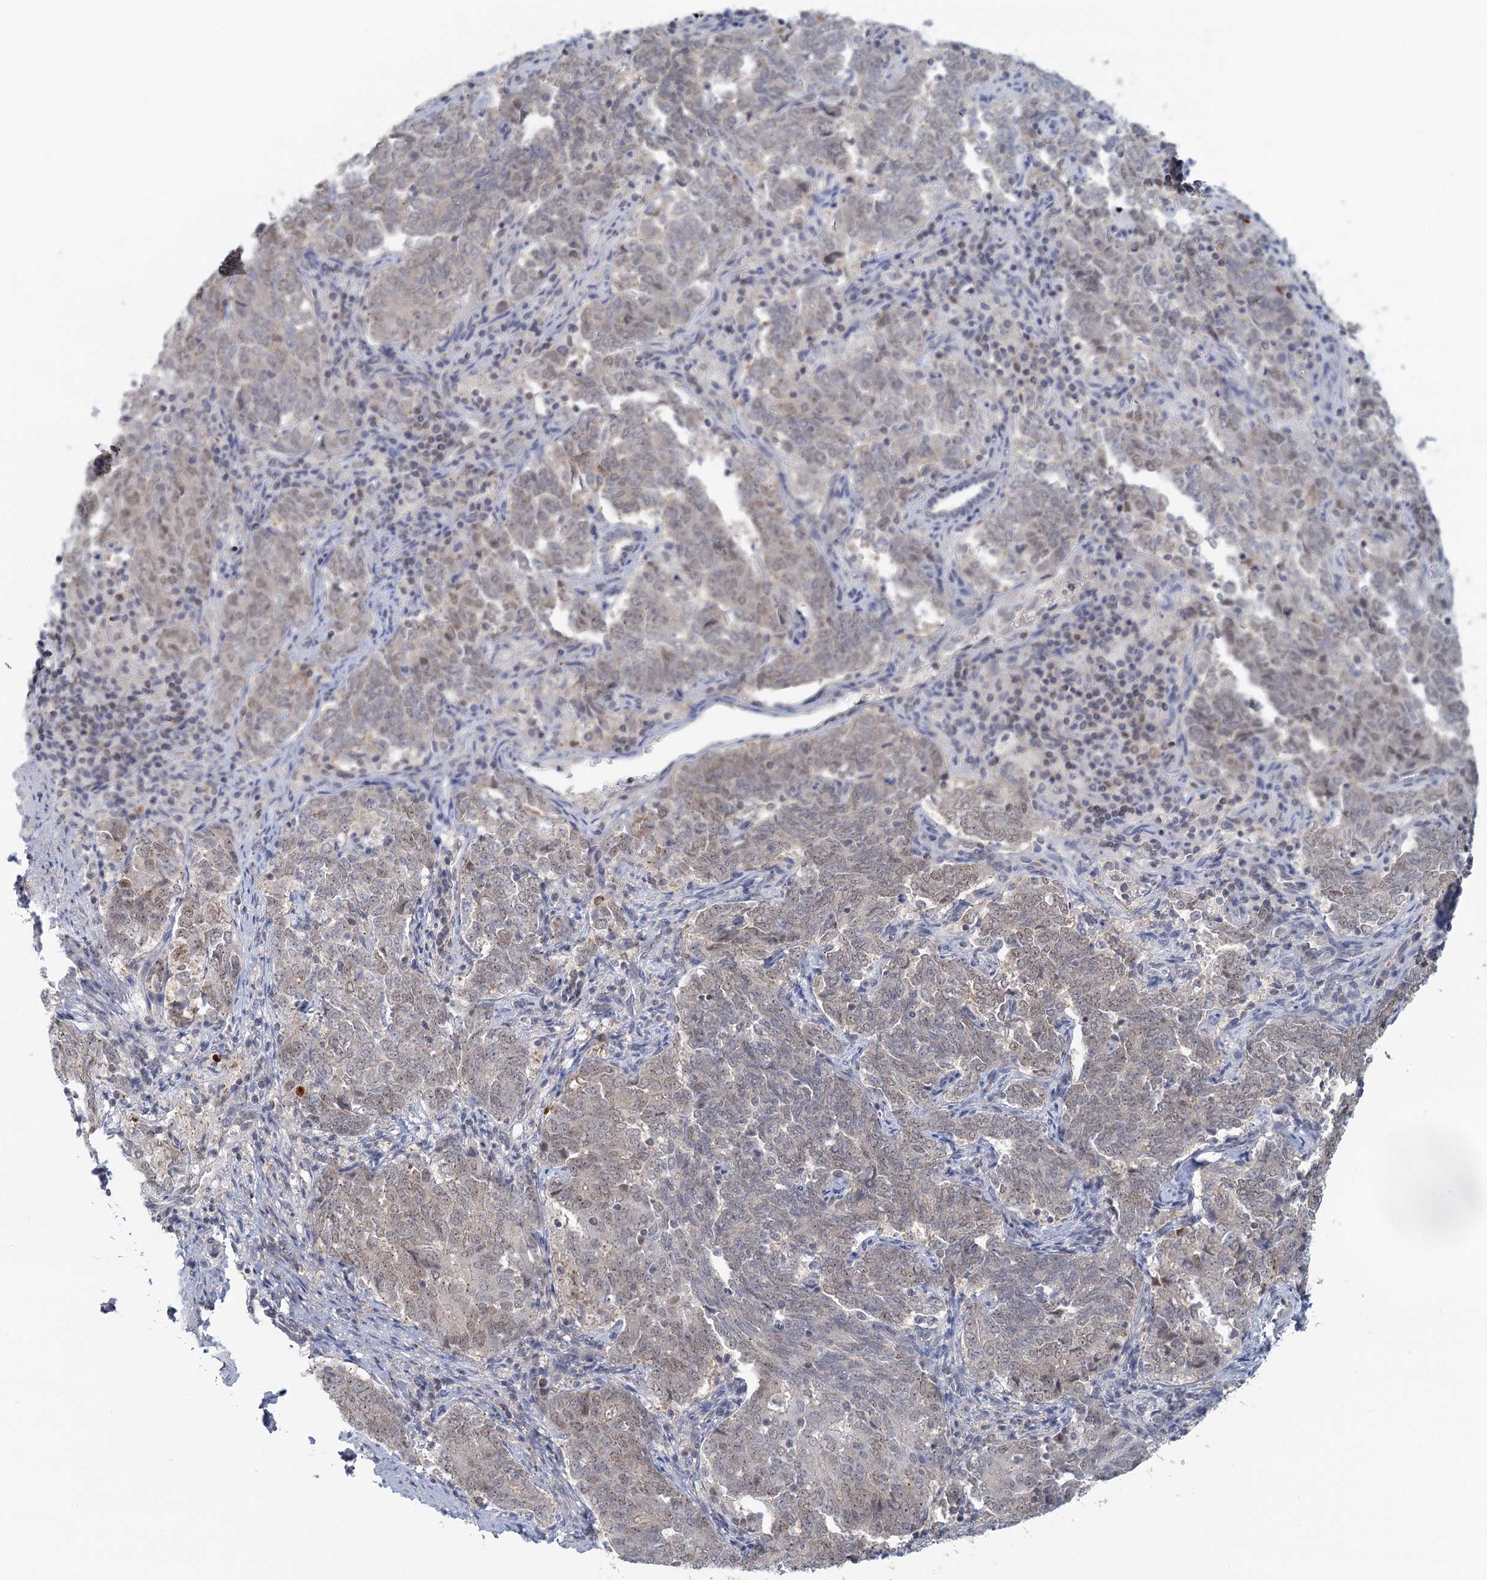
{"staining": {"intensity": "weak", "quantity": "<25%", "location": "nuclear"}, "tissue": "endometrial cancer", "cell_type": "Tumor cells", "image_type": "cancer", "snomed": [{"axis": "morphology", "description": "Adenocarcinoma, NOS"}, {"axis": "topography", "description": "Endometrium"}], "caption": "An immunohistochemistry micrograph of endometrial cancer (adenocarcinoma) is shown. There is no staining in tumor cells of endometrial cancer (adenocarcinoma).", "gene": "GPATCH11", "patient": {"sex": "female", "age": 80}}